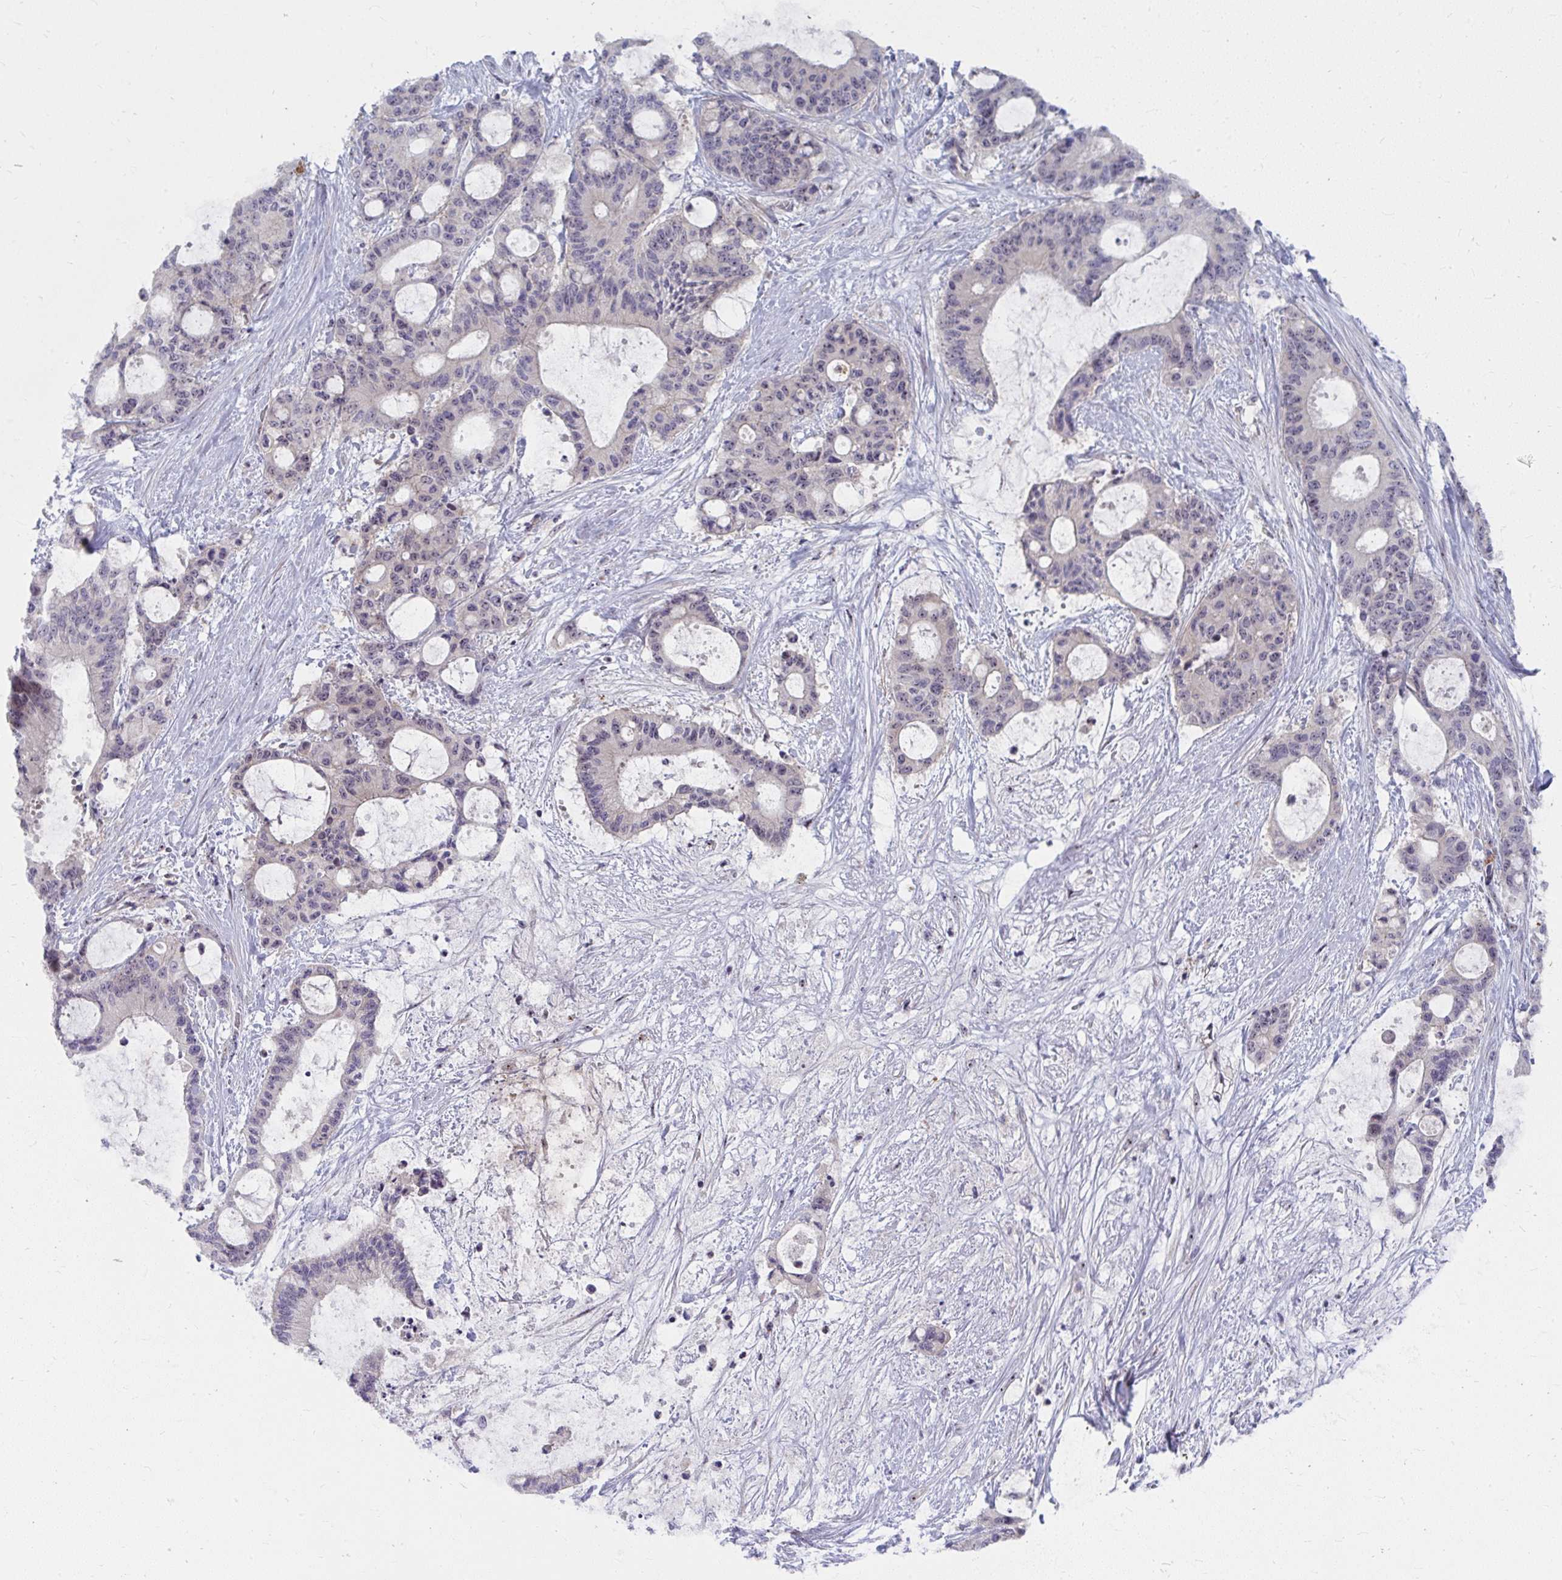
{"staining": {"intensity": "weak", "quantity": "<25%", "location": "nuclear"}, "tissue": "liver cancer", "cell_type": "Tumor cells", "image_type": "cancer", "snomed": [{"axis": "morphology", "description": "Normal tissue, NOS"}, {"axis": "morphology", "description": "Cholangiocarcinoma"}, {"axis": "topography", "description": "Liver"}, {"axis": "topography", "description": "Peripheral nerve tissue"}], "caption": "Human liver cancer (cholangiocarcinoma) stained for a protein using IHC shows no positivity in tumor cells.", "gene": "MUS81", "patient": {"sex": "female", "age": 73}}